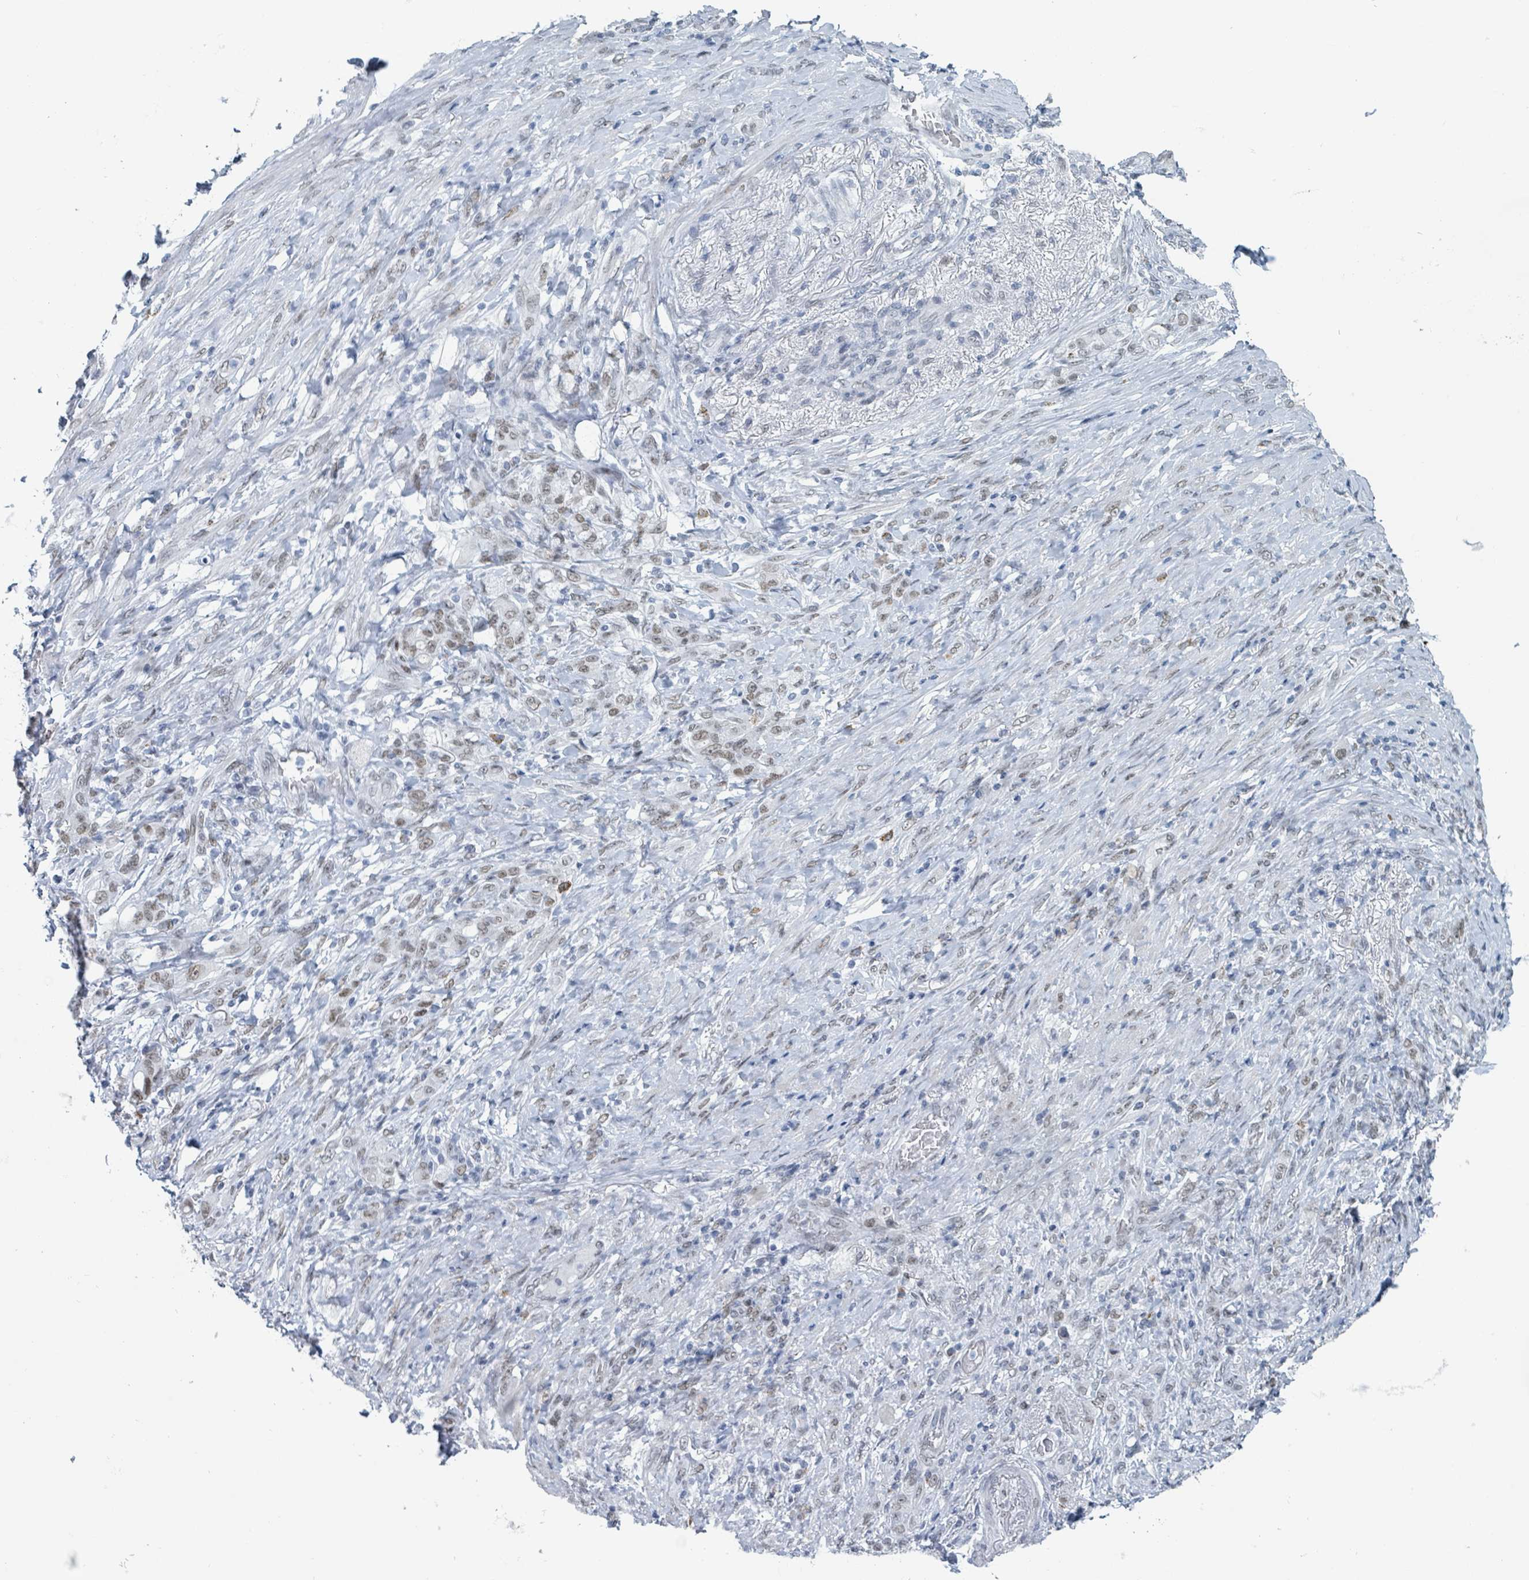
{"staining": {"intensity": "weak", "quantity": ">75%", "location": "nuclear"}, "tissue": "stomach cancer", "cell_type": "Tumor cells", "image_type": "cancer", "snomed": [{"axis": "morphology", "description": "Adenocarcinoma, NOS"}, {"axis": "topography", "description": "Stomach"}], "caption": "Human adenocarcinoma (stomach) stained with a brown dye exhibits weak nuclear positive expression in about >75% of tumor cells.", "gene": "EHMT2", "patient": {"sex": "female", "age": 79}}